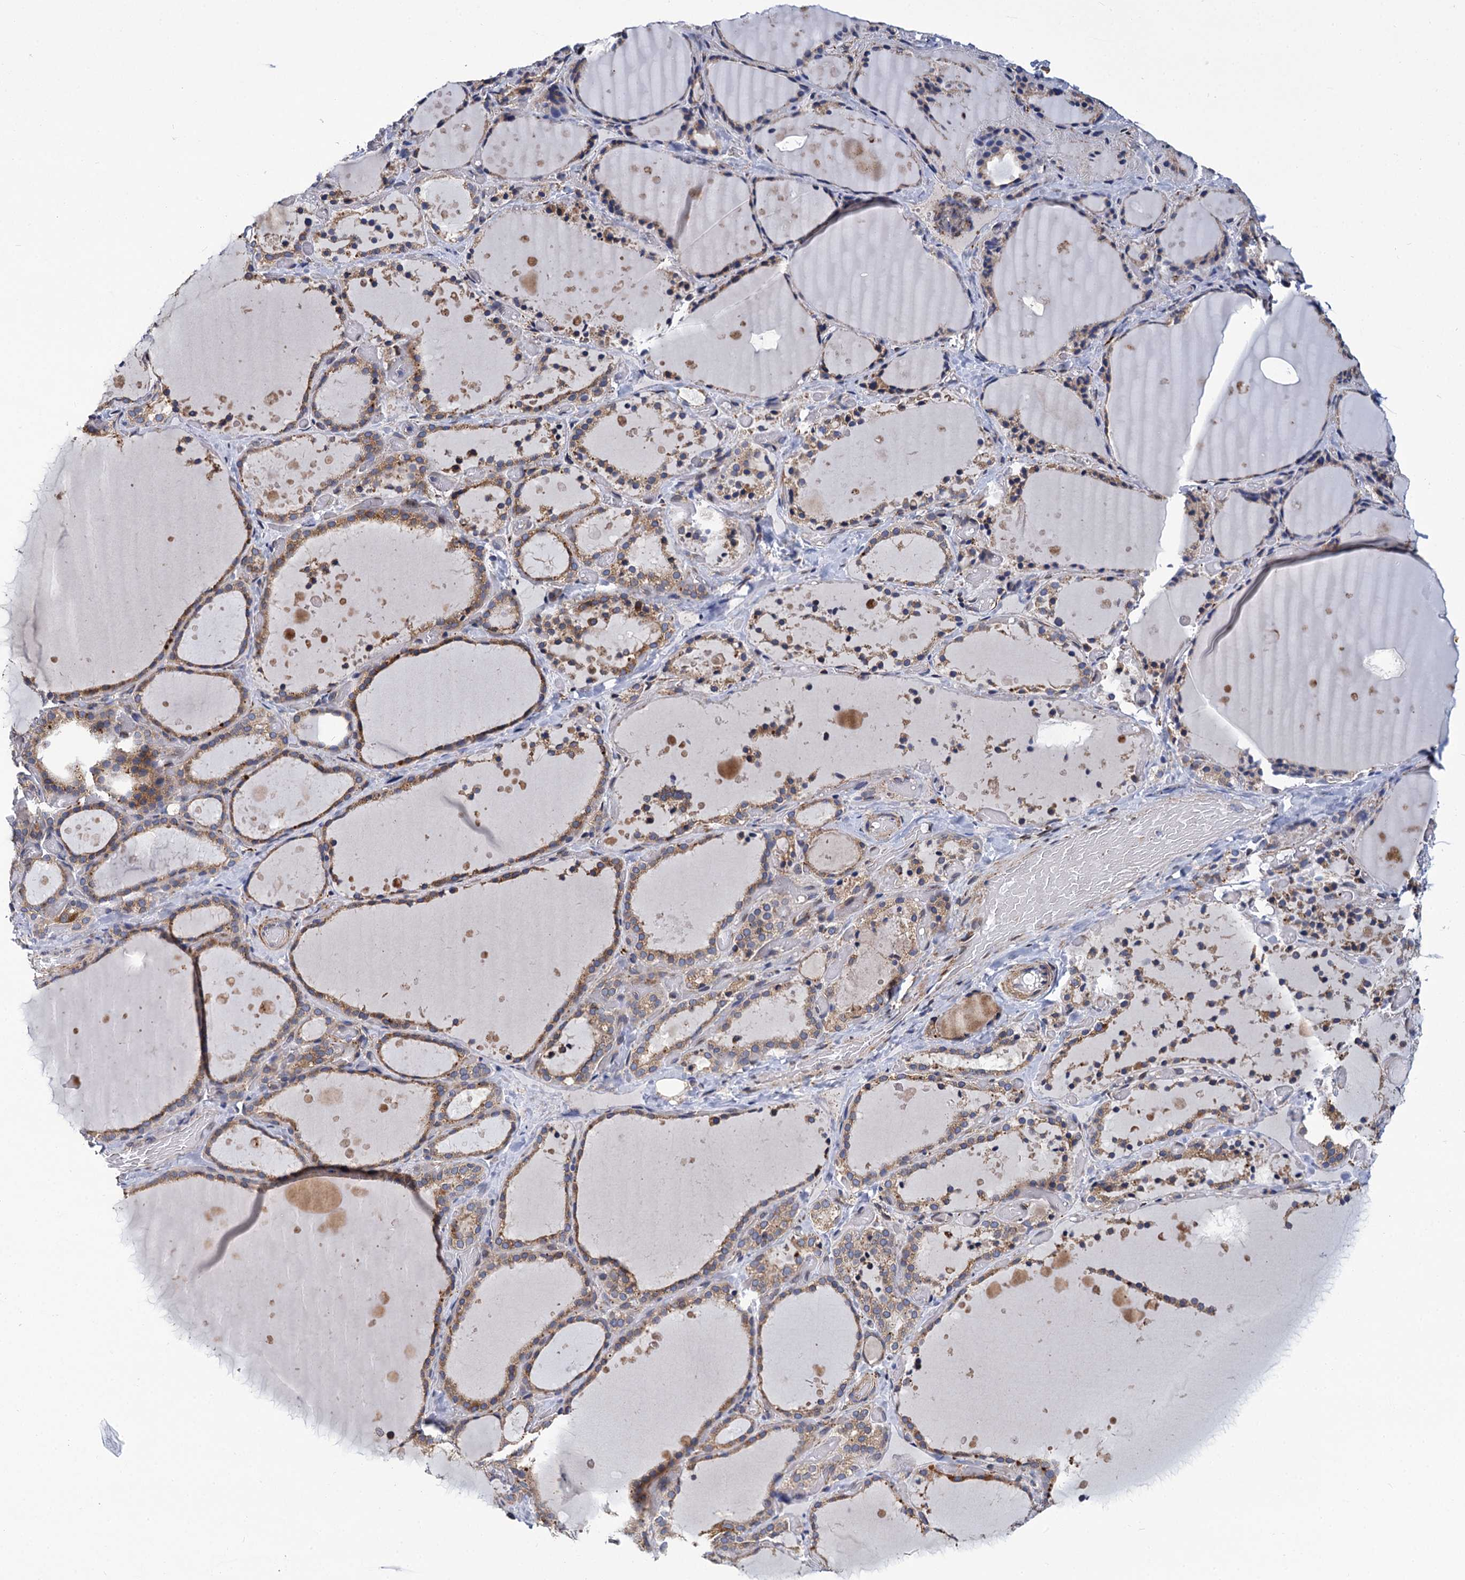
{"staining": {"intensity": "moderate", "quantity": ">75%", "location": "cytoplasmic/membranous"}, "tissue": "thyroid gland", "cell_type": "Glandular cells", "image_type": "normal", "snomed": [{"axis": "morphology", "description": "Normal tissue, NOS"}, {"axis": "topography", "description": "Thyroid gland"}], "caption": "DAB (3,3'-diaminobenzidine) immunohistochemical staining of unremarkable human thyroid gland displays moderate cytoplasmic/membranous protein expression in about >75% of glandular cells.", "gene": "SUPV3L1", "patient": {"sex": "female", "age": 44}}